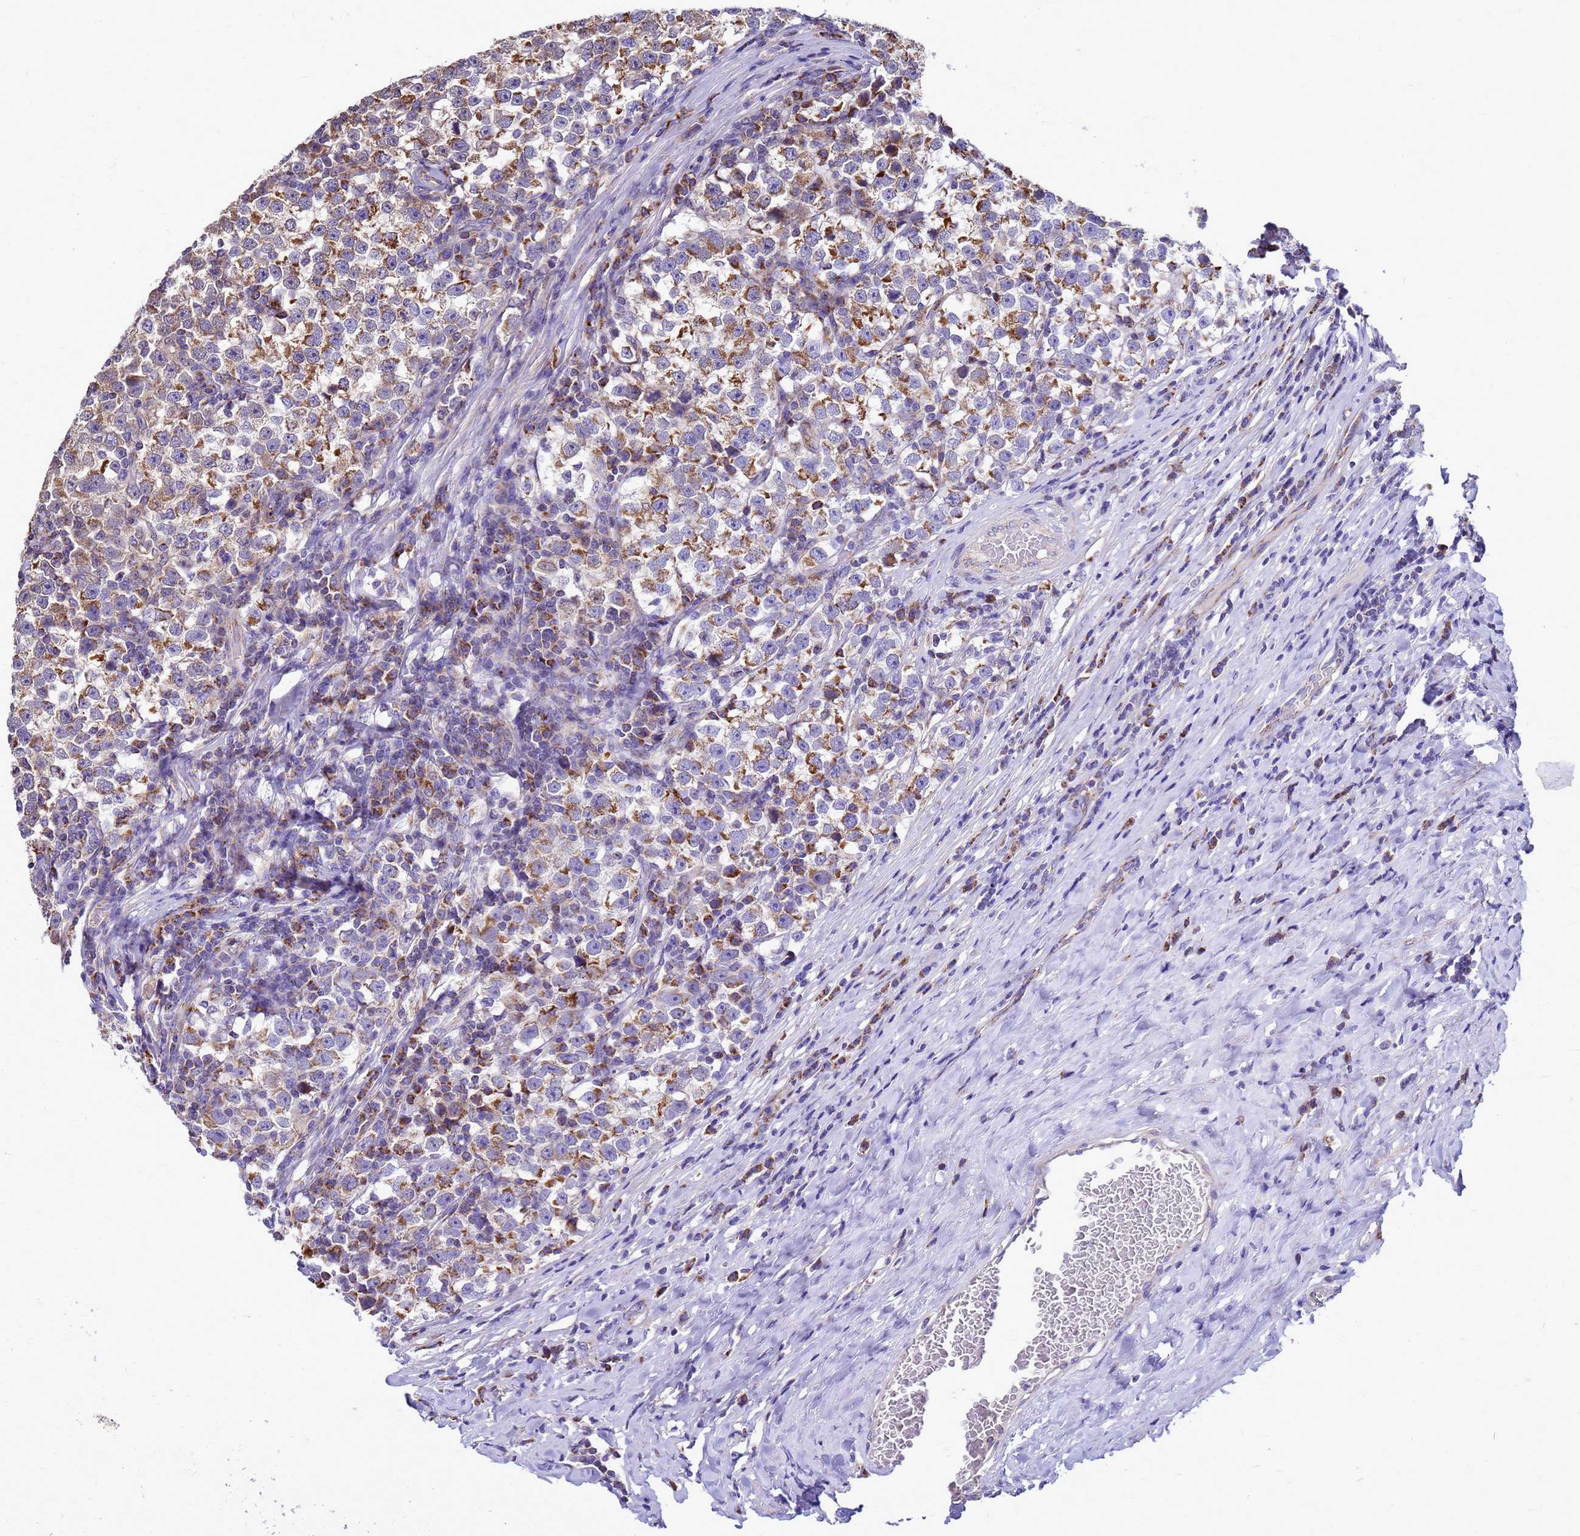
{"staining": {"intensity": "moderate", "quantity": "25%-75%", "location": "cytoplasmic/membranous"}, "tissue": "testis cancer", "cell_type": "Tumor cells", "image_type": "cancer", "snomed": [{"axis": "morphology", "description": "Normal tissue, NOS"}, {"axis": "morphology", "description": "Seminoma, NOS"}, {"axis": "topography", "description": "Testis"}], "caption": "About 25%-75% of tumor cells in testis cancer show moderate cytoplasmic/membranous protein expression as visualized by brown immunohistochemical staining.", "gene": "CMC4", "patient": {"sex": "male", "age": 43}}